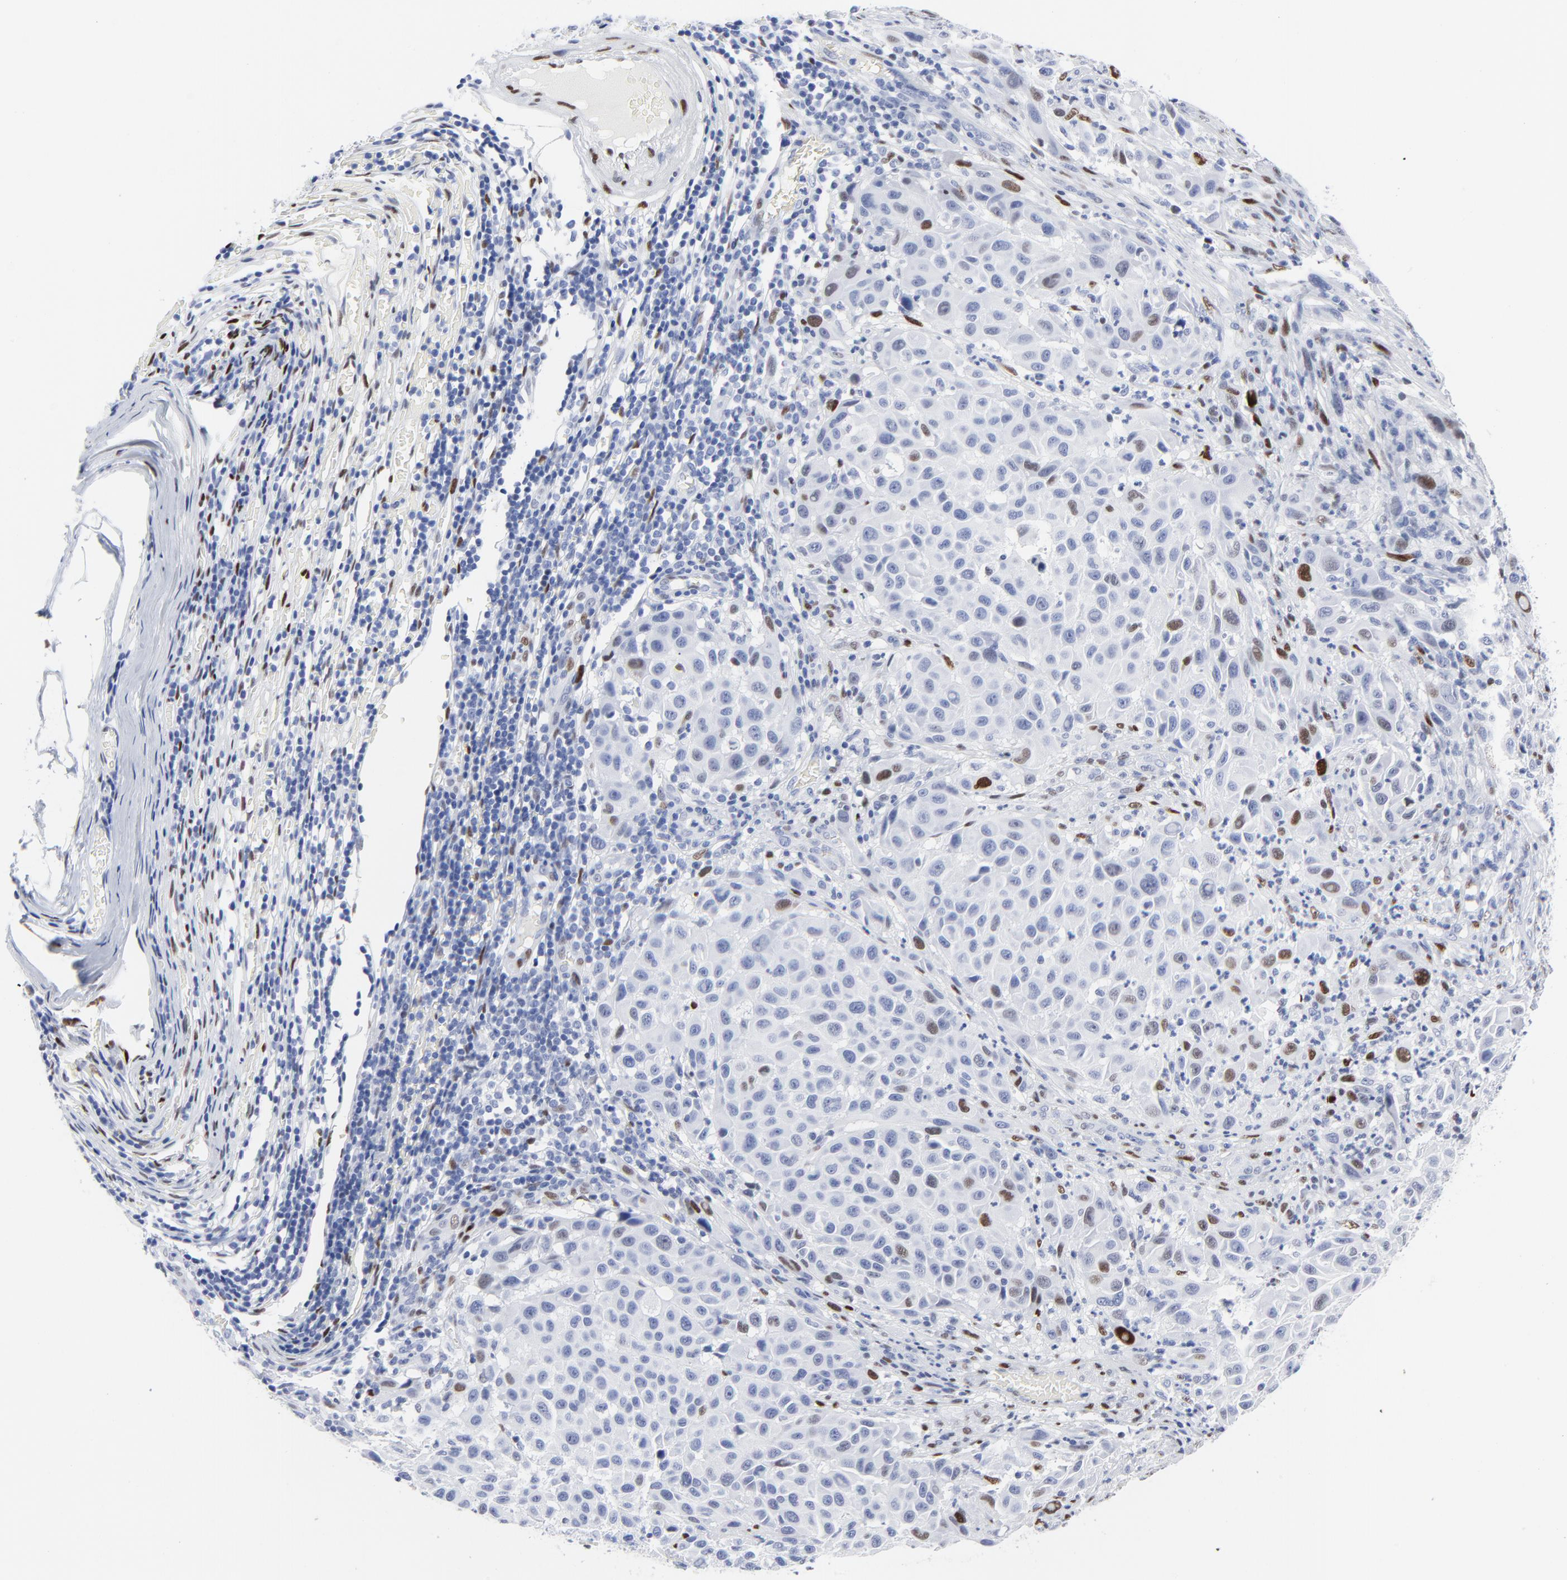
{"staining": {"intensity": "moderate", "quantity": "<25%", "location": "nuclear"}, "tissue": "melanoma", "cell_type": "Tumor cells", "image_type": "cancer", "snomed": [{"axis": "morphology", "description": "Malignant melanoma, Metastatic site"}, {"axis": "topography", "description": "Lymph node"}], "caption": "A brown stain highlights moderate nuclear expression of a protein in human melanoma tumor cells.", "gene": "JUN", "patient": {"sex": "male", "age": 61}}